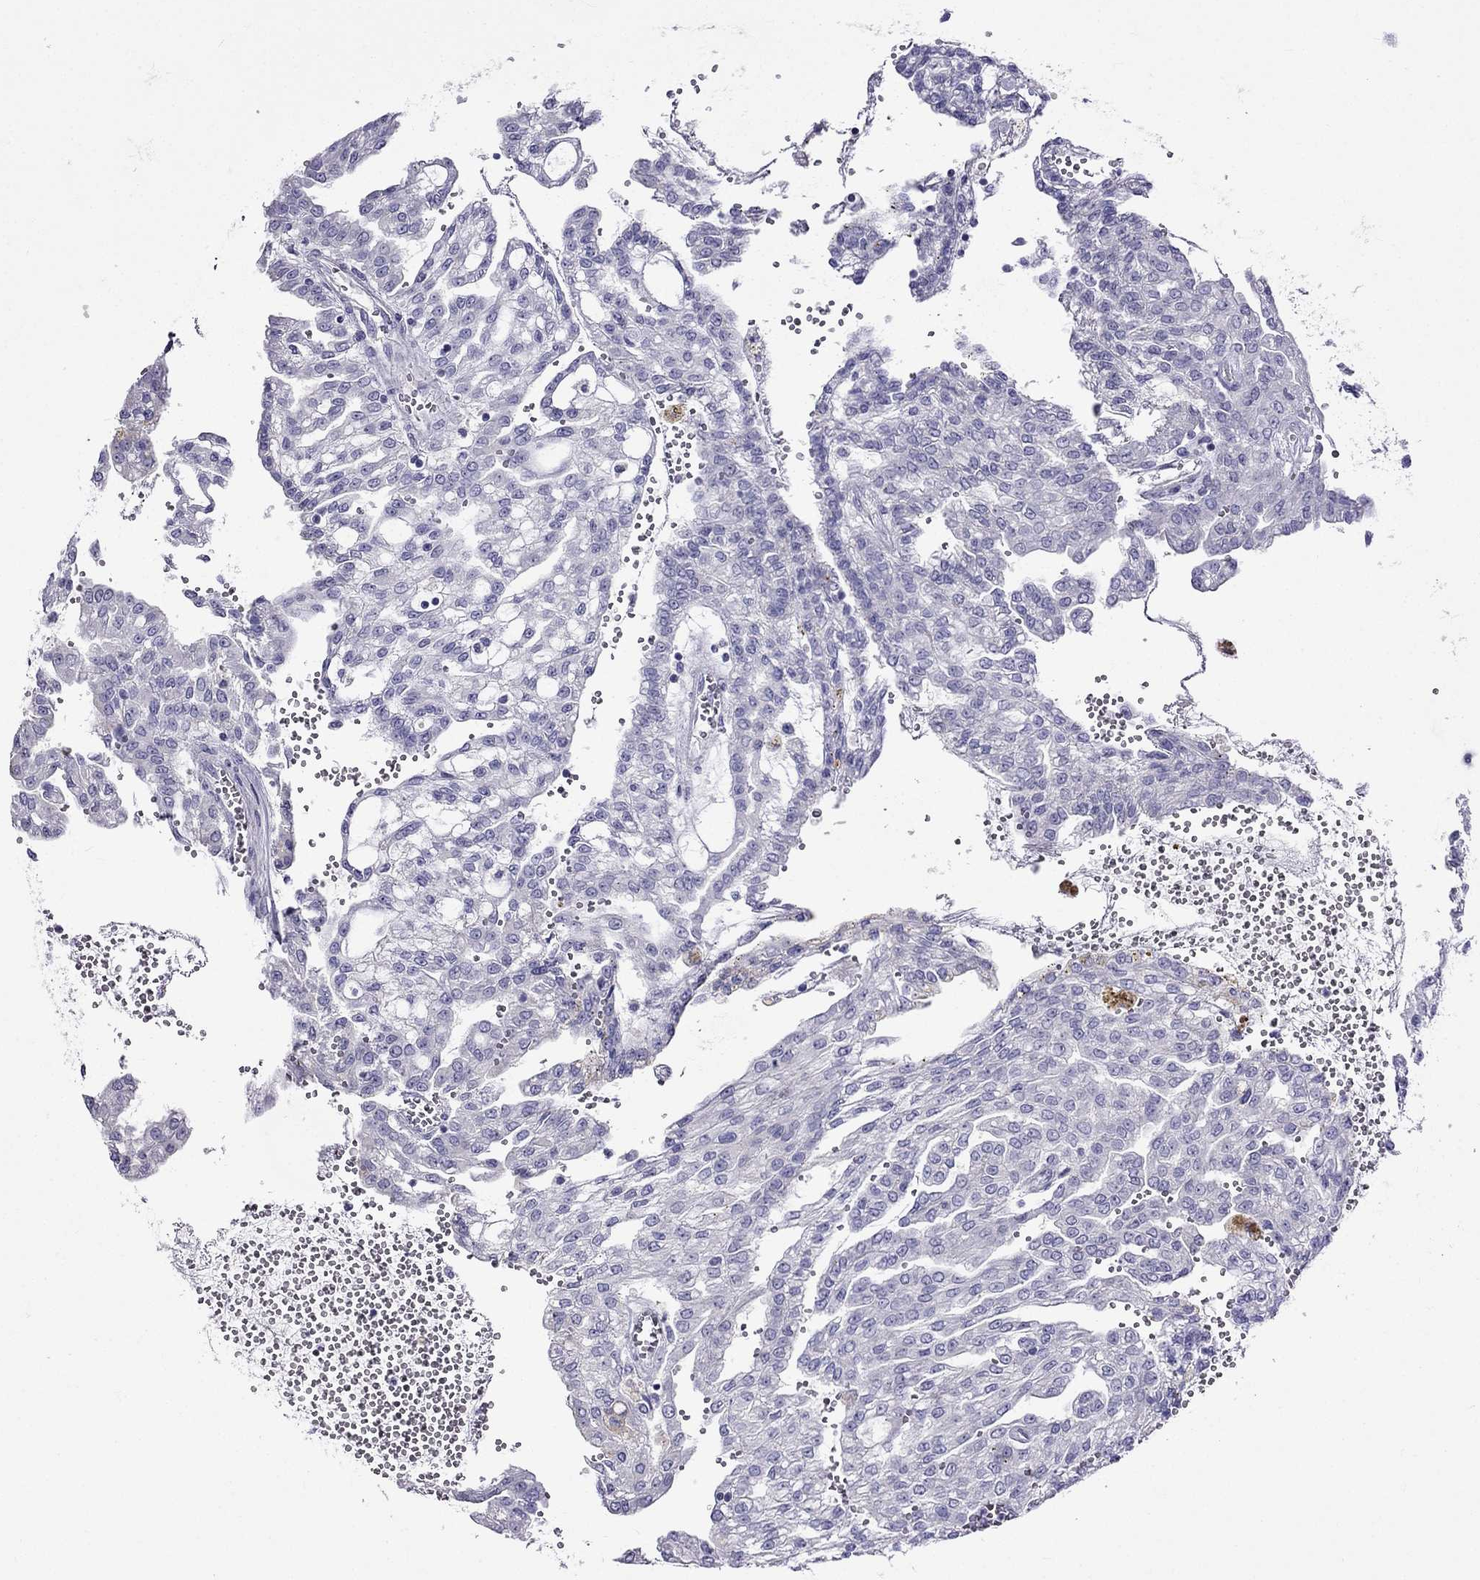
{"staining": {"intensity": "negative", "quantity": "none", "location": "none"}, "tissue": "renal cancer", "cell_type": "Tumor cells", "image_type": "cancer", "snomed": [{"axis": "morphology", "description": "Adenocarcinoma, NOS"}, {"axis": "topography", "description": "Kidney"}], "caption": "High magnification brightfield microscopy of renal cancer stained with DAB (3,3'-diaminobenzidine) (brown) and counterstained with hematoxylin (blue): tumor cells show no significant expression.", "gene": "PATE1", "patient": {"sex": "male", "age": 63}}